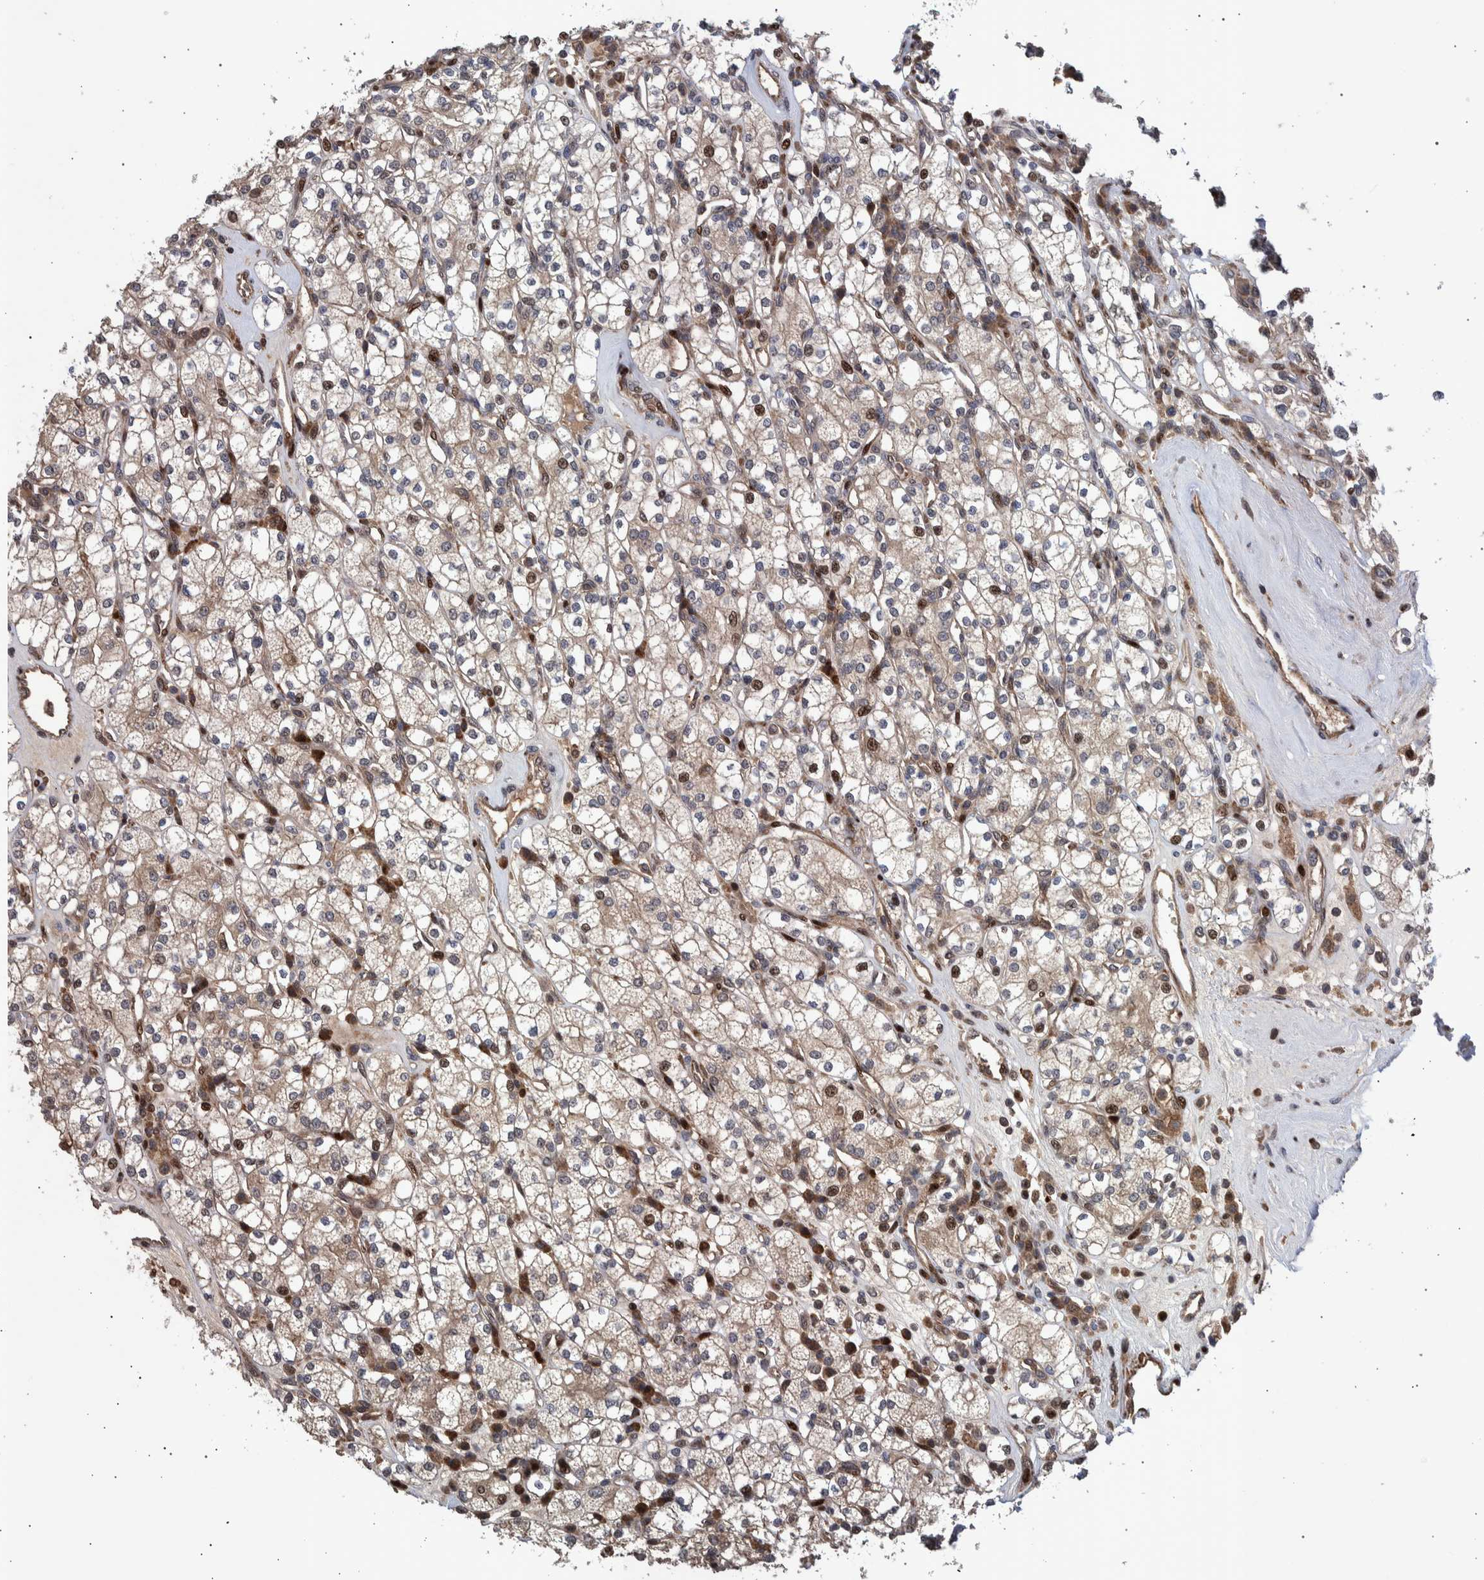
{"staining": {"intensity": "weak", "quantity": ">75%", "location": "cytoplasmic/membranous,nuclear"}, "tissue": "renal cancer", "cell_type": "Tumor cells", "image_type": "cancer", "snomed": [{"axis": "morphology", "description": "Adenocarcinoma, NOS"}, {"axis": "topography", "description": "Kidney"}], "caption": "Immunohistochemistry of renal cancer exhibits low levels of weak cytoplasmic/membranous and nuclear expression in approximately >75% of tumor cells.", "gene": "SHISA6", "patient": {"sex": "male", "age": 77}}